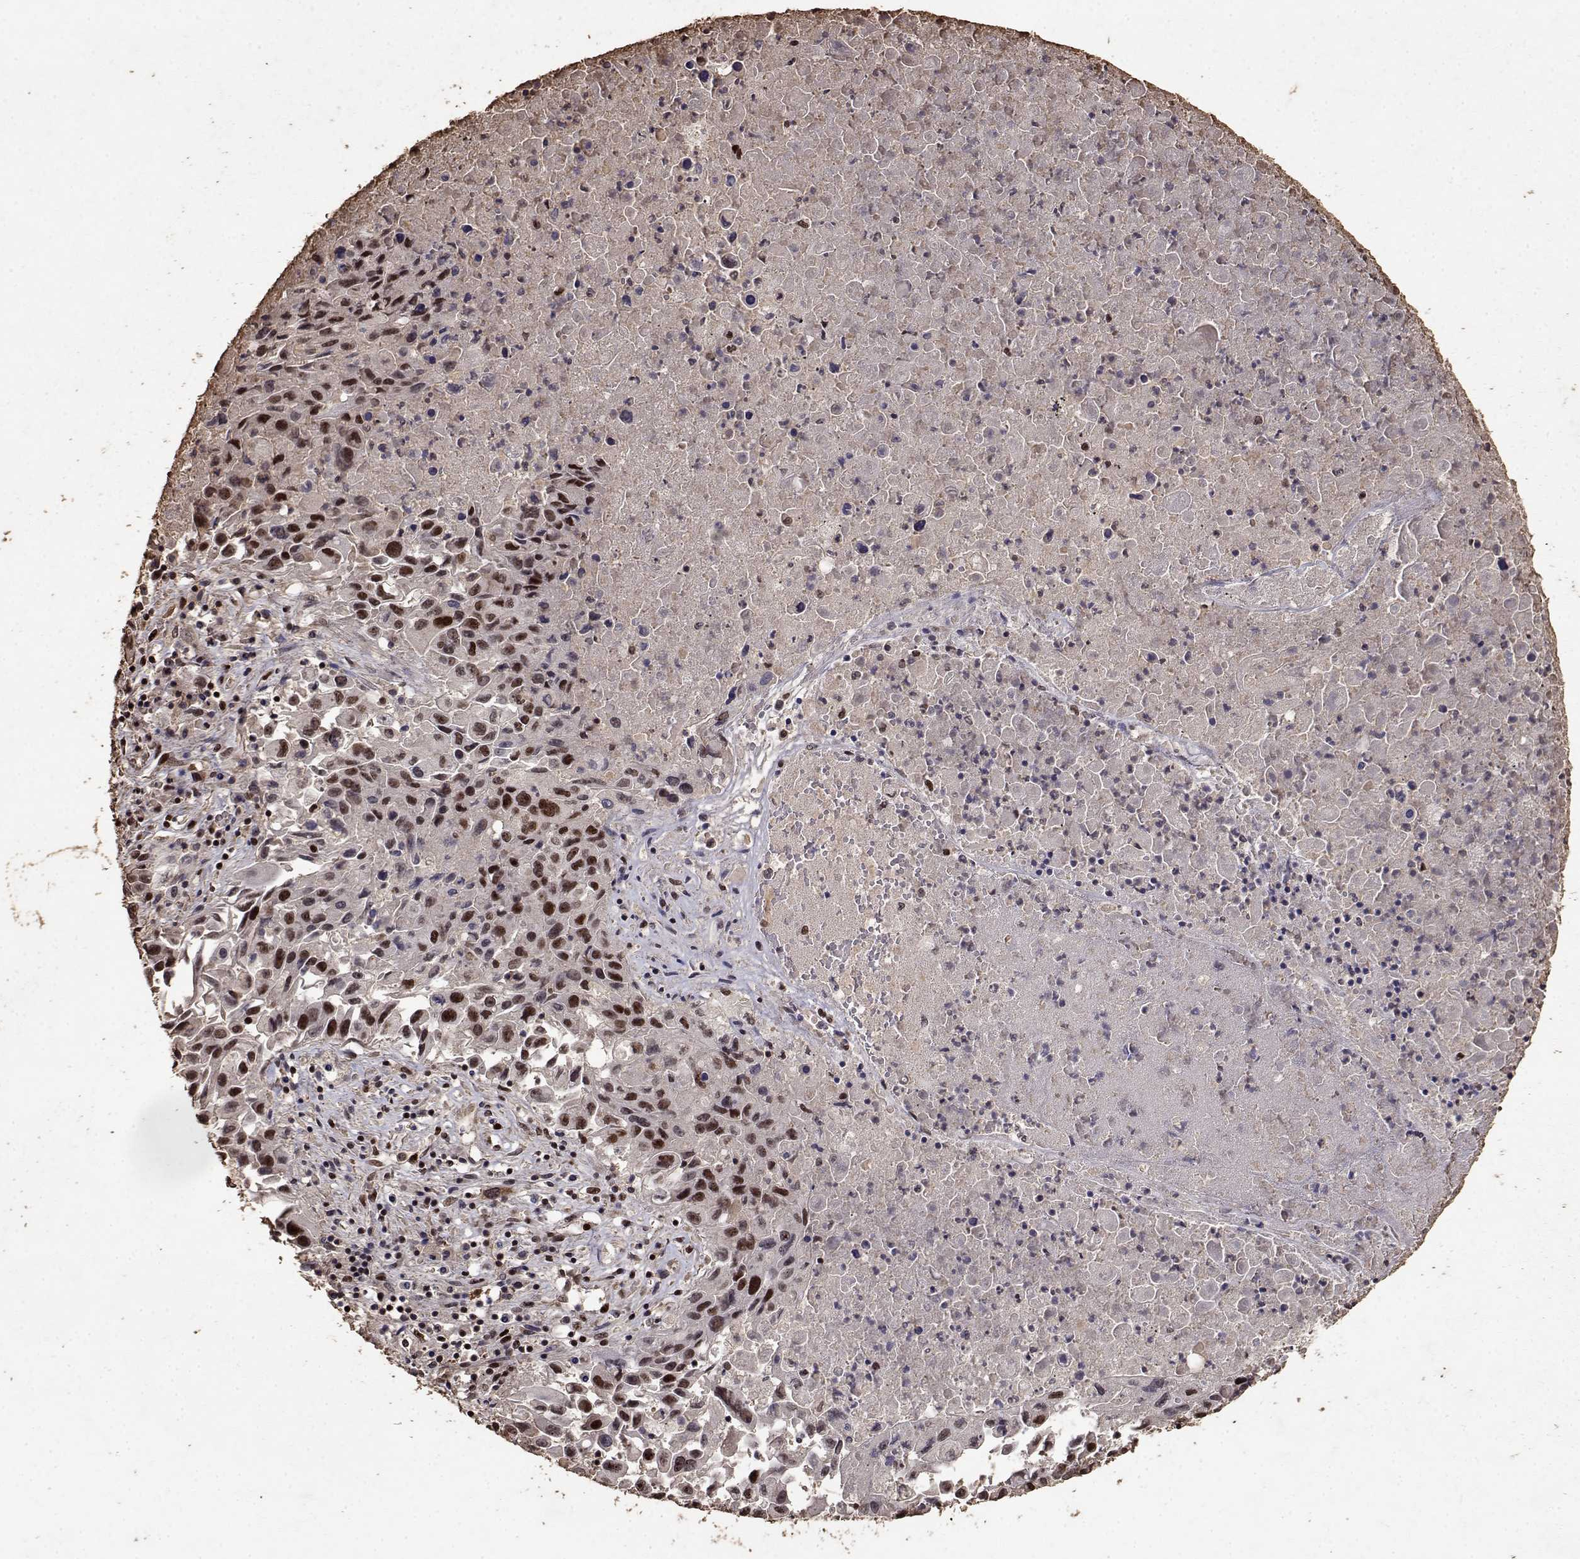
{"staining": {"intensity": "strong", "quantity": ">75%", "location": "nuclear"}, "tissue": "lung cancer", "cell_type": "Tumor cells", "image_type": "cancer", "snomed": [{"axis": "morphology", "description": "Squamous cell carcinoma, NOS"}, {"axis": "topography", "description": "Lung"}], "caption": "Immunohistochemistry photomicrograph of neoplastic tissue: lung cancer stained using immunohistochemistry displays high levels of strong protein expression localized specifically in the nuclear of tumor cells, appearing as a nuclear brown color.", "gene": "TOE1", "patient": {"sex": "male", "age": 63}}